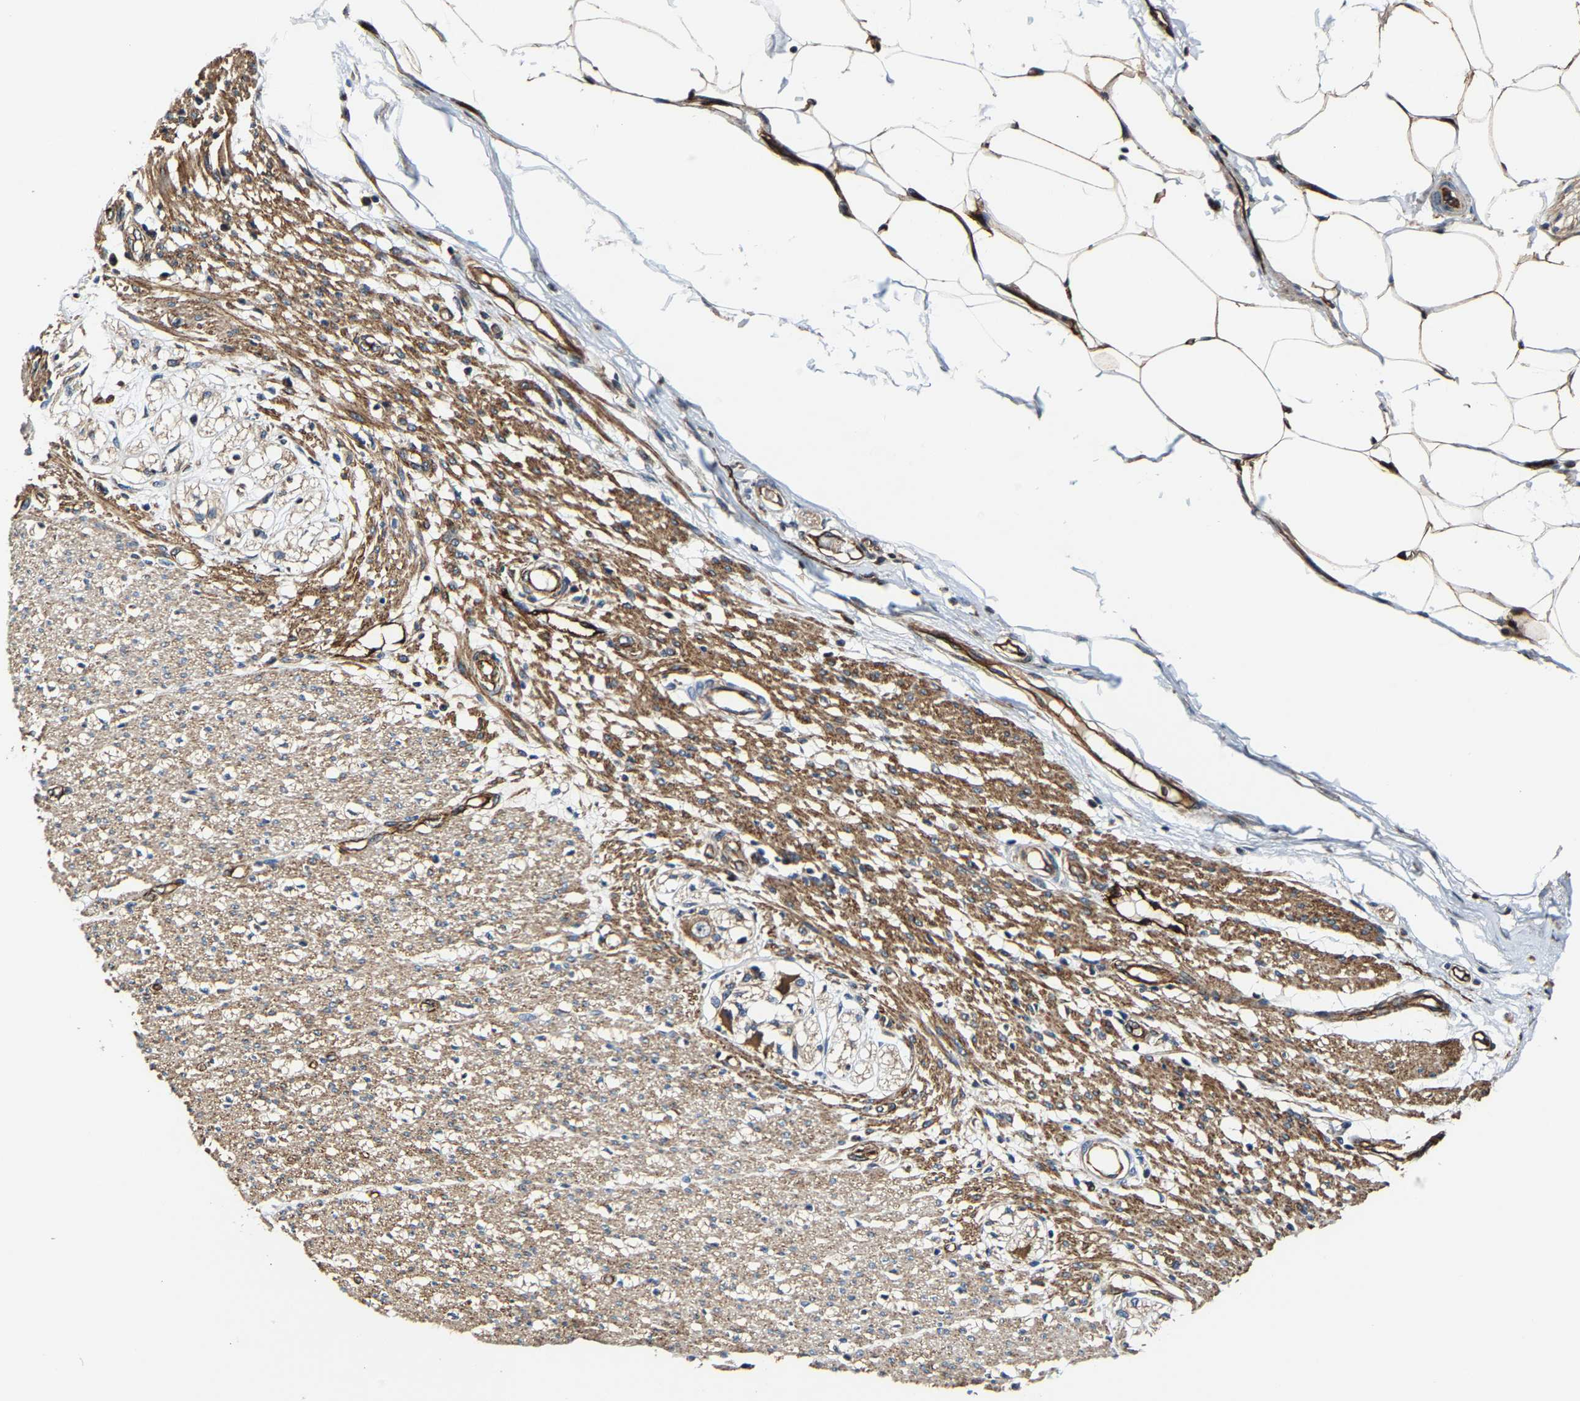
{"staining": {"intensity": "moderate", "quantity": "25%-75%", "location": "cytoplasmic/membranous"}, "tissue": "smooth muscle", "cell_type": "Smooth muscle cells", "image_type": "normal", "snomed": [{"axis": "morphology", "description": "Normal tissue, NOS"}, {"axis": "morphology", "description": "Adenocarcinoma, NOS"}, {"axis": "topography", "description": "Colon"}, {"axis": "topography", "description": "Peripheral nerve tissue"}], "caption": "Protein staining exhibits moderate cytoplasmic/membranous staining in approximately 25%-75% of smooth muscle cells in unremarkable smooth muscle. The protein of interest is shown in brown color, while the nuclei are stained blue.", "gene": "GFRA3", "patient": {"sex": "male", "age": 14}}